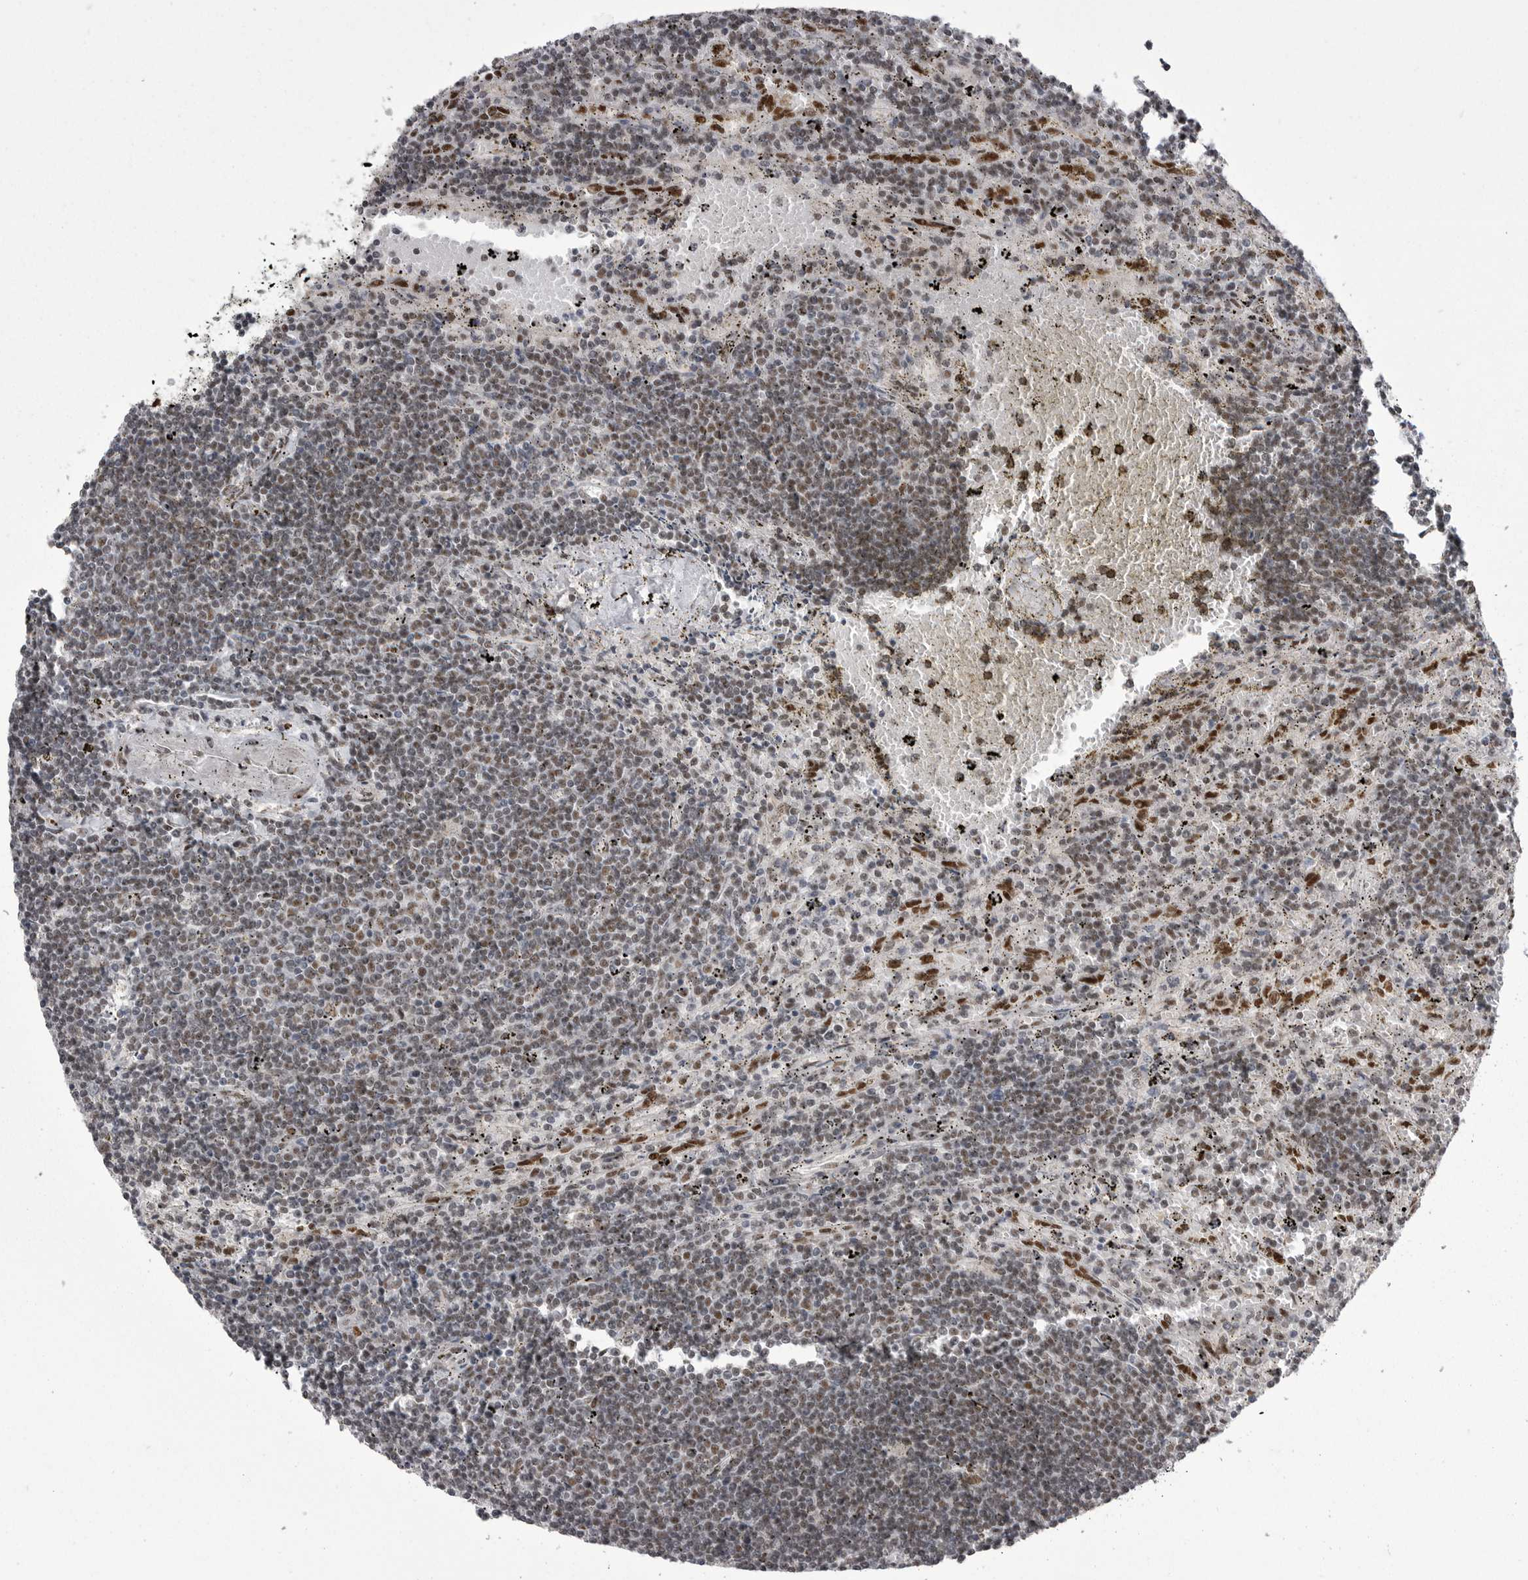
{"staining": {"intensity": "moderate", "quantity": "25%-75%", "location": "nuclear"}, "tissue": "lymphoma", "cell_type": "Tumor cells", "image_type": "cancer", "snomed": [{"axis": "morphology", "description": "Malignant lymphoma, non-Hodgkin's type, Low grade"}, {"axis": "topography", "description": "Spleen"}], "caption": "A high-resolution image shows IHC staining of lymphoma, which exhibits moderate nuclear positivity in about 25%-75% of tumor cells. The staining was performed using DAB (3,3'-diaminobenzidine), with brown indicating positive protein expression. Nuclei are stained blue with hematoxylin.", "gene": "MEPCE", "patient": {"sex": "male", "age": 76}}